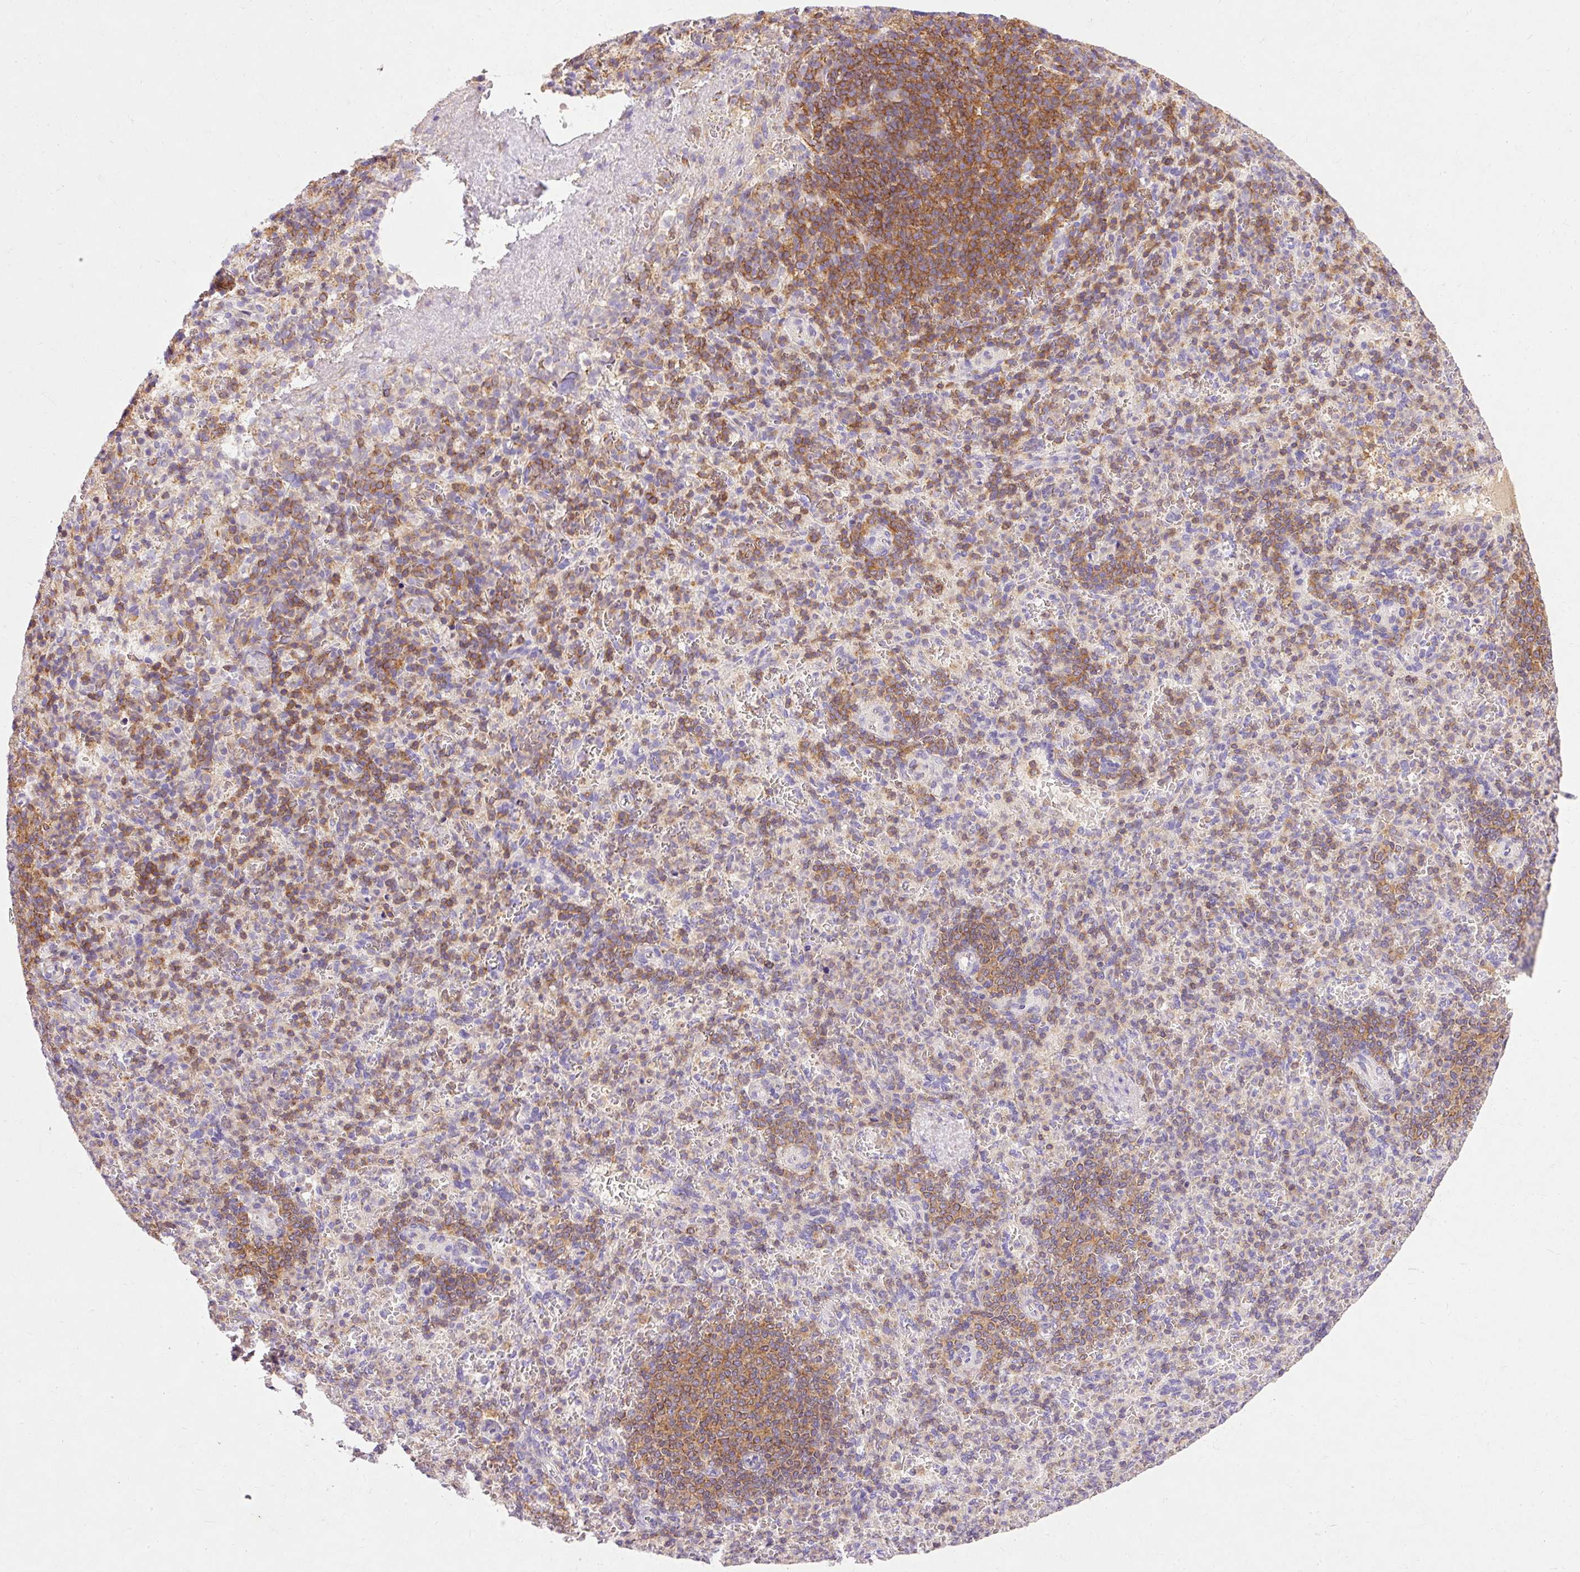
{"staining": {"intensity": "moderate", "quantity": "25%-75%", "location": "cytoplasmic/membranous"}, "tissue": "spleen", "cell_type": "Cells in red pulp", "image_type": "normal", "snomed": [{"axis": "morphology", "description": "Normal tissue, NOS"}, {"axis": "topography", "description": "Spleen"}], "caption": "Immunohistochemistry (IHC) of normal spleen shows medium levels of moderate cytoplasmic/membranous staining in about 25%-75% of cells in red pulp.", "gene": "IMMT", "patient": {"sex": "female", "age": 74}}